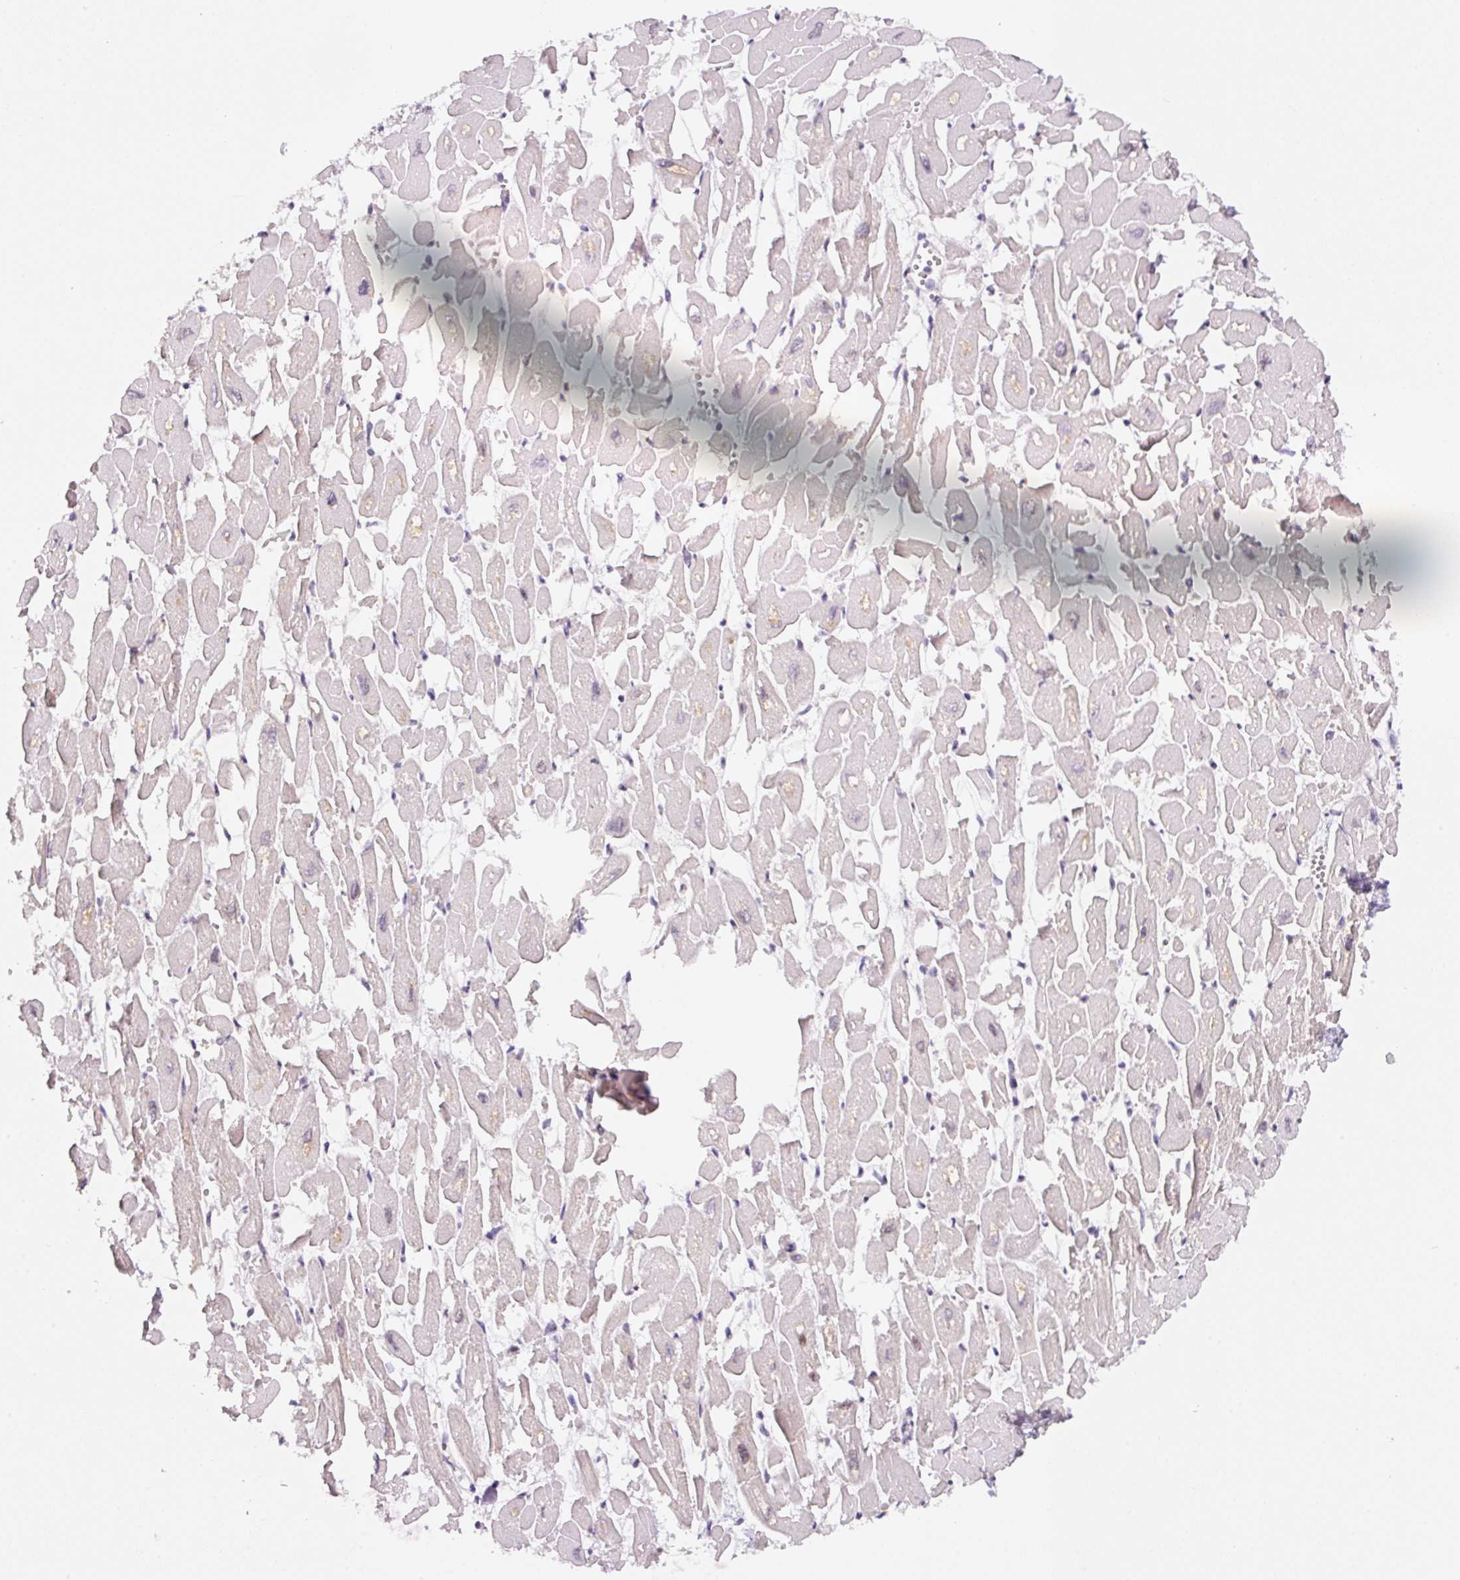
{"staining": {"intensity": "weak", "quantity": "<25%", "location": "cytoplasmic/membranous"}, "tissue": "heart muscle", "cell_type": "Cardiomyocytes", "image_type": "normal", "snomed": [{"axis": "morphology", "description": "Normal tissue, NOS"}, {"axis": "topography", "description": "Heart"}], "caption": "DAB immunohistochemical staining of benign heart muscle shows no significant expression in cardiomyocytes.", "gene": "PCK2", "patient": {"sex": "male", "age": 54}}